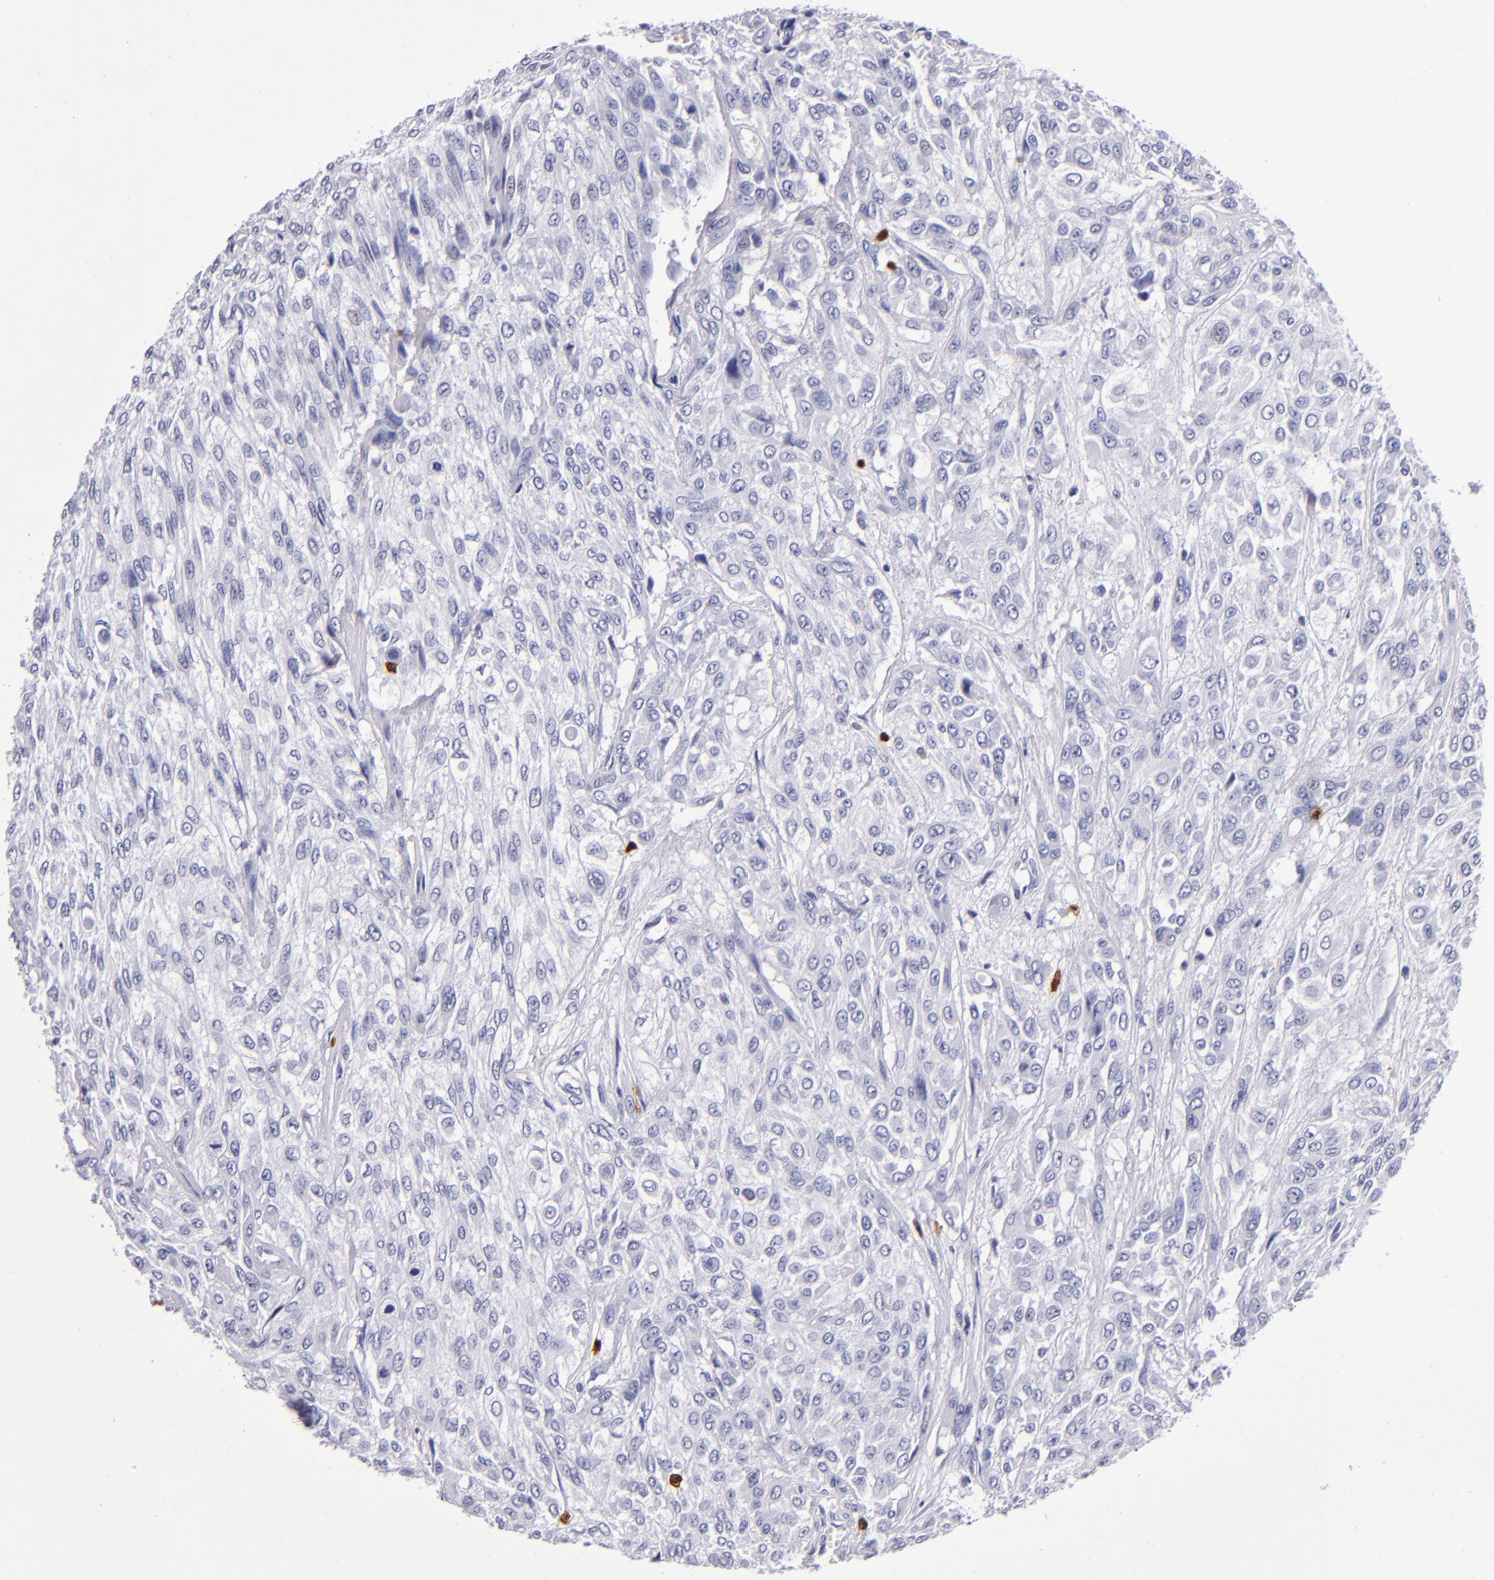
{"staining": {"intensity": "negative", "quantity": "none", "location": "none"}, "tissue": "urothelial cancer", "cell_type": "Tumor cells", "image_type": "cancer", "snomed": [{"axis": "morphology", "description": "Urothelial carcinoma, High grade"}, {"axis": "topography", "description": "Urinary bladder"}], "caption": "Immunohistochemistry (IHC) image of neoplastic tissue: human urothelial carcinoma (high-grade) stained with DAB (3,3'-diaminobenzidine) shows no significant protein expression in tumor cells. (Stains: DAB immunohistochemistry with hematoxylin counter stain, Microscopy: brightfield microscopy at high magnification).", "gene": "S100A8", "patient": {"sex": "male", "age": 57}}